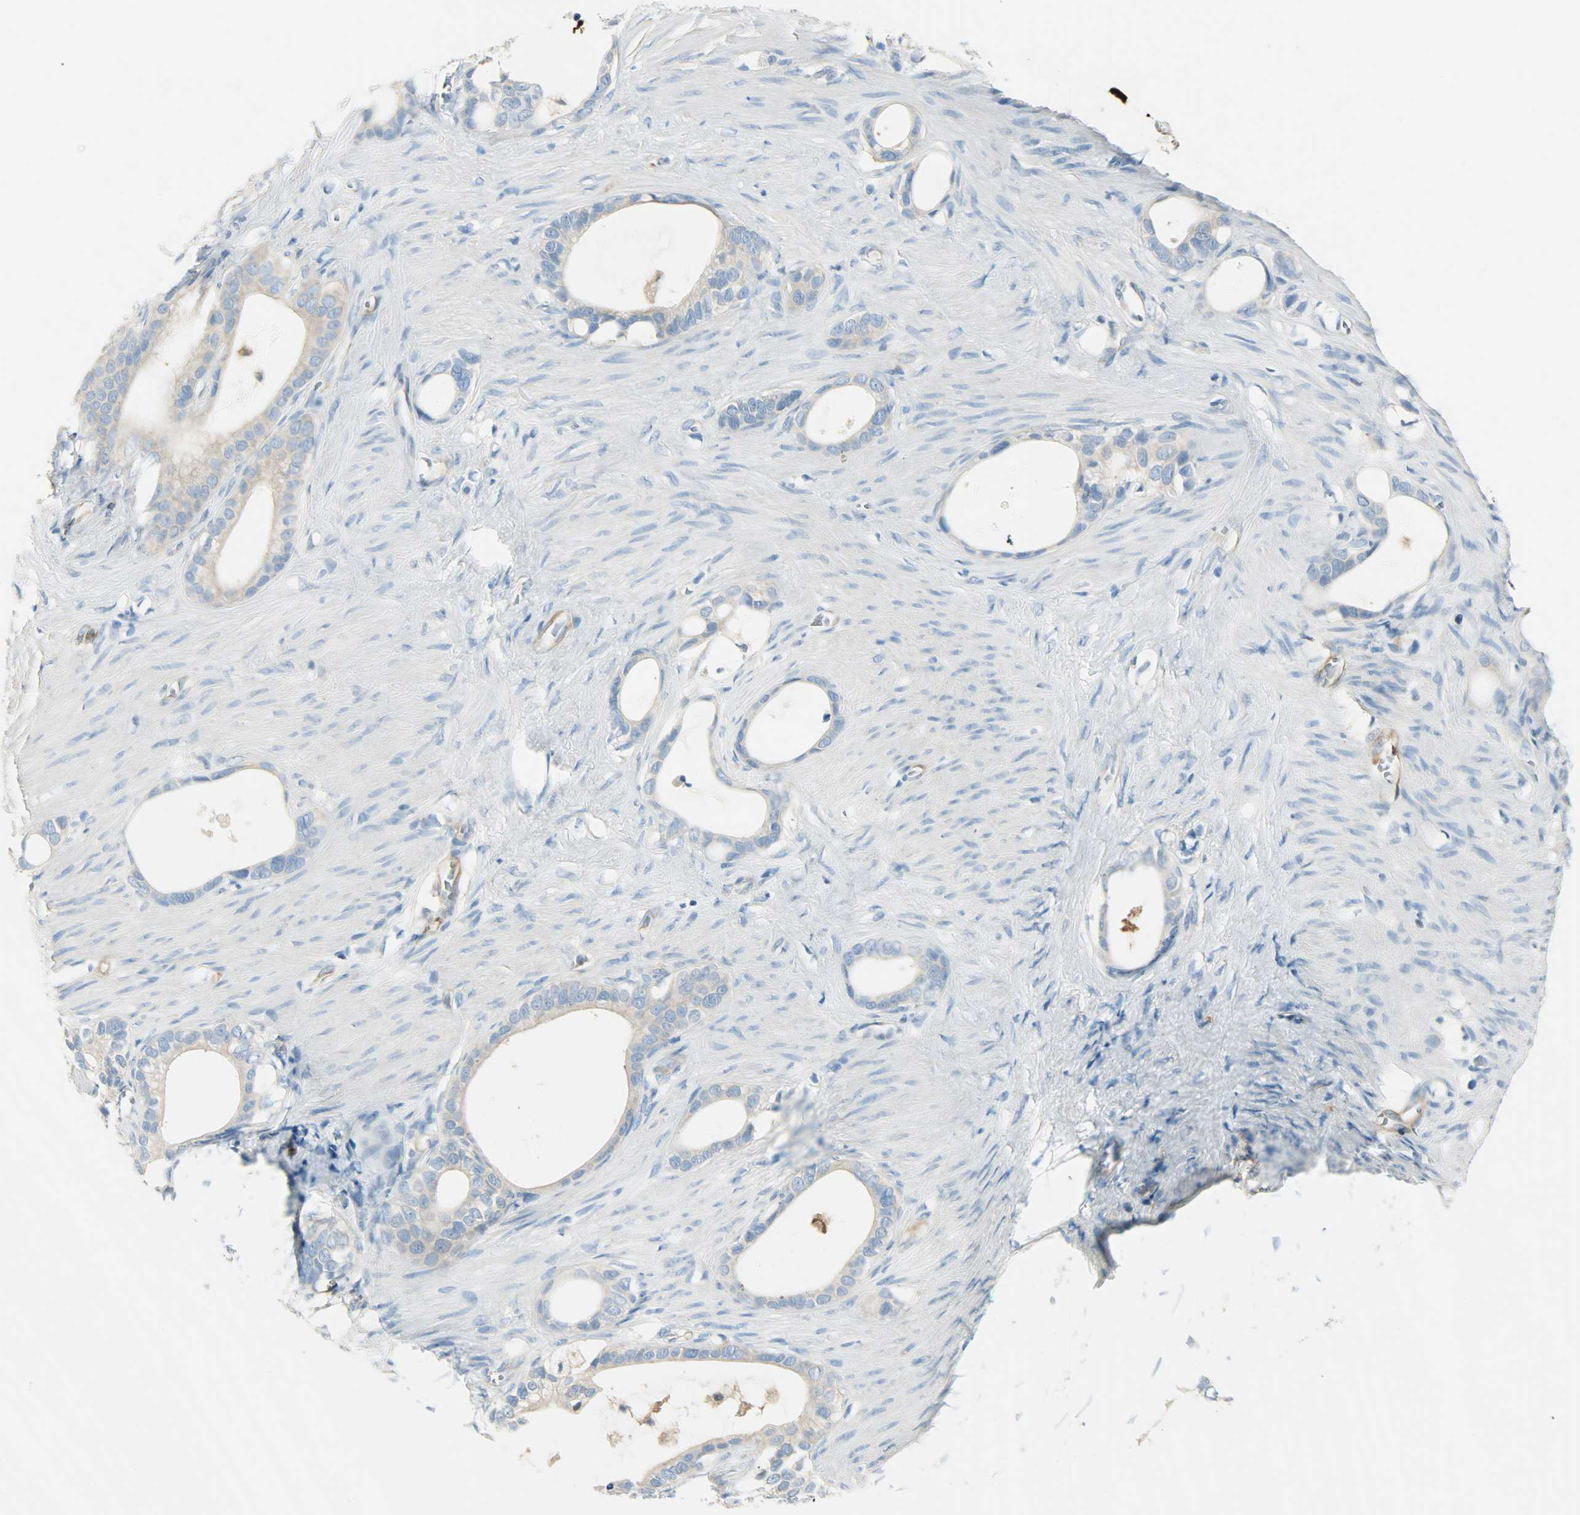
{"staining": {"intensity": "moderate", "quantity": "25%-75%", "location": "cytoplasmic/membranous"}, "tissue": "stomach cancer", "cell_type": "Tumor cells", "image_type": "cancer", "snomed": [{"axis": "morphology", "description": "Adenocarcinoma, NOS"}, {"axis": "topography", "description": "Stomach"}], "caption": "A histopathology image of stomach cancer stained for a protein demonstrates moderate cytoplasmic/membranous brown staining in tumor cells.", "gene": "WARS1", "patient": {"sex": "female", "age": 75}}